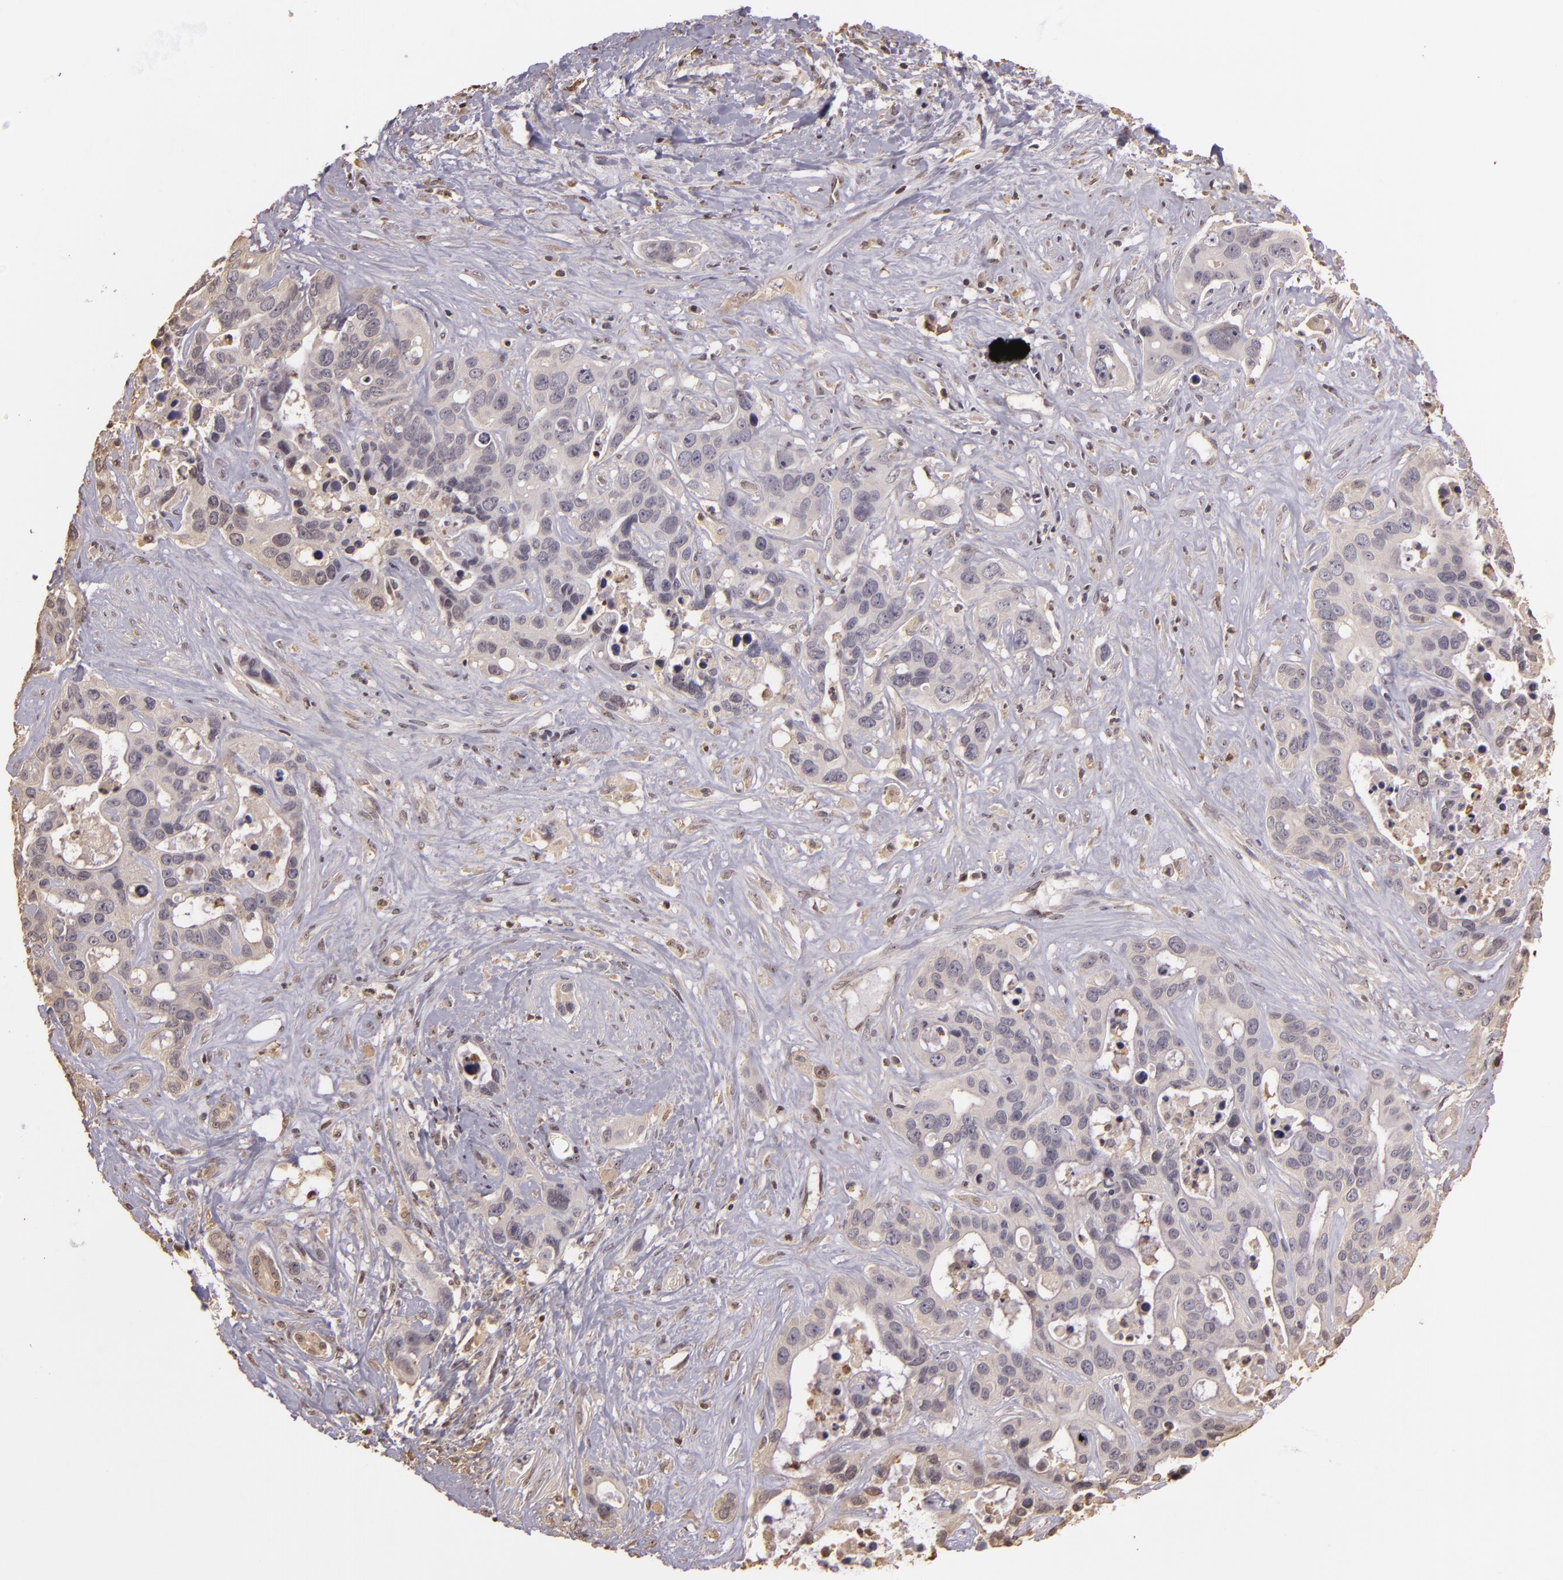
{"staining": {"intensity": "negative", "quantity": "none", "location": "none"}, "tissue": "liver cancer", "cell_type": "Tumor cells", "image_type": "cancer", "snomed": [{"axis": "morphology", "description": "Cholangiocarcinoma"}, {"axis": "topography", "description": "Liver"}], "caption": "Histopathology image shows no protein staining in tumor cells of liver cholangiocarcinoma tissue.", "gene": "ARPC2", "patient": {"sex": "female", "age": 65}}